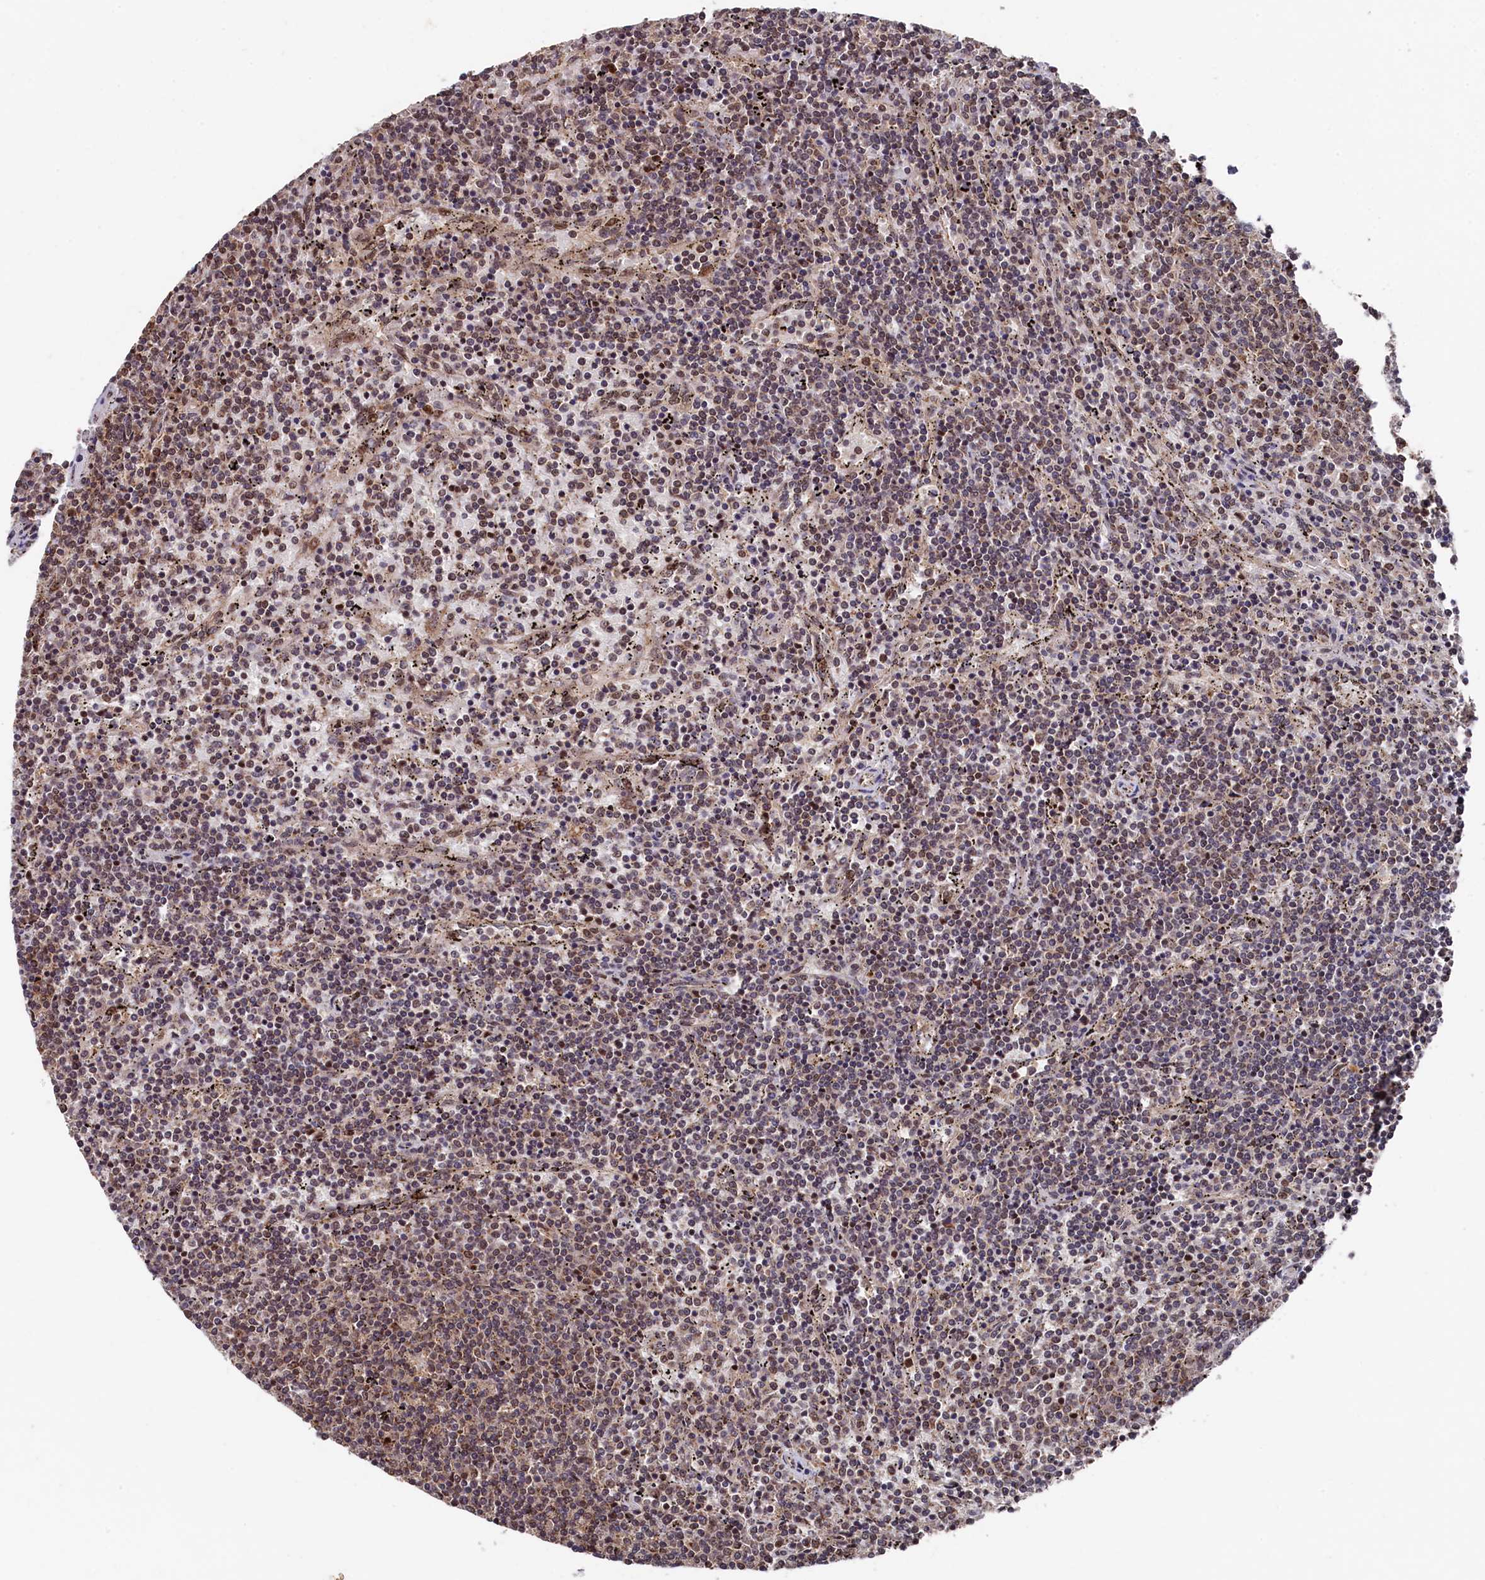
{"staining": {"intensity": "moderate", "quantity": ">75%", "location": "cytoplasmic/membranous"}, "tissue": "lymphoma", "cell_type": "Tumor cells", "image_type": "cancer", "snomed": [{"axis": "morphology", "description": "Malignant lymphoma, non-Hodgkin's type, Low grade"}, {"axis": "topography", "description": "Spleen"}], "caption": "Immunohistochemistry photomicrograph of human lymphoma stained for a protein (brown), which reveals medium levels of moderate cytoplasmic/membranous expression in approximately >75% of tumor cells.", "gene": "CLPX", "patient": {"sex": "female", "age": 50}}